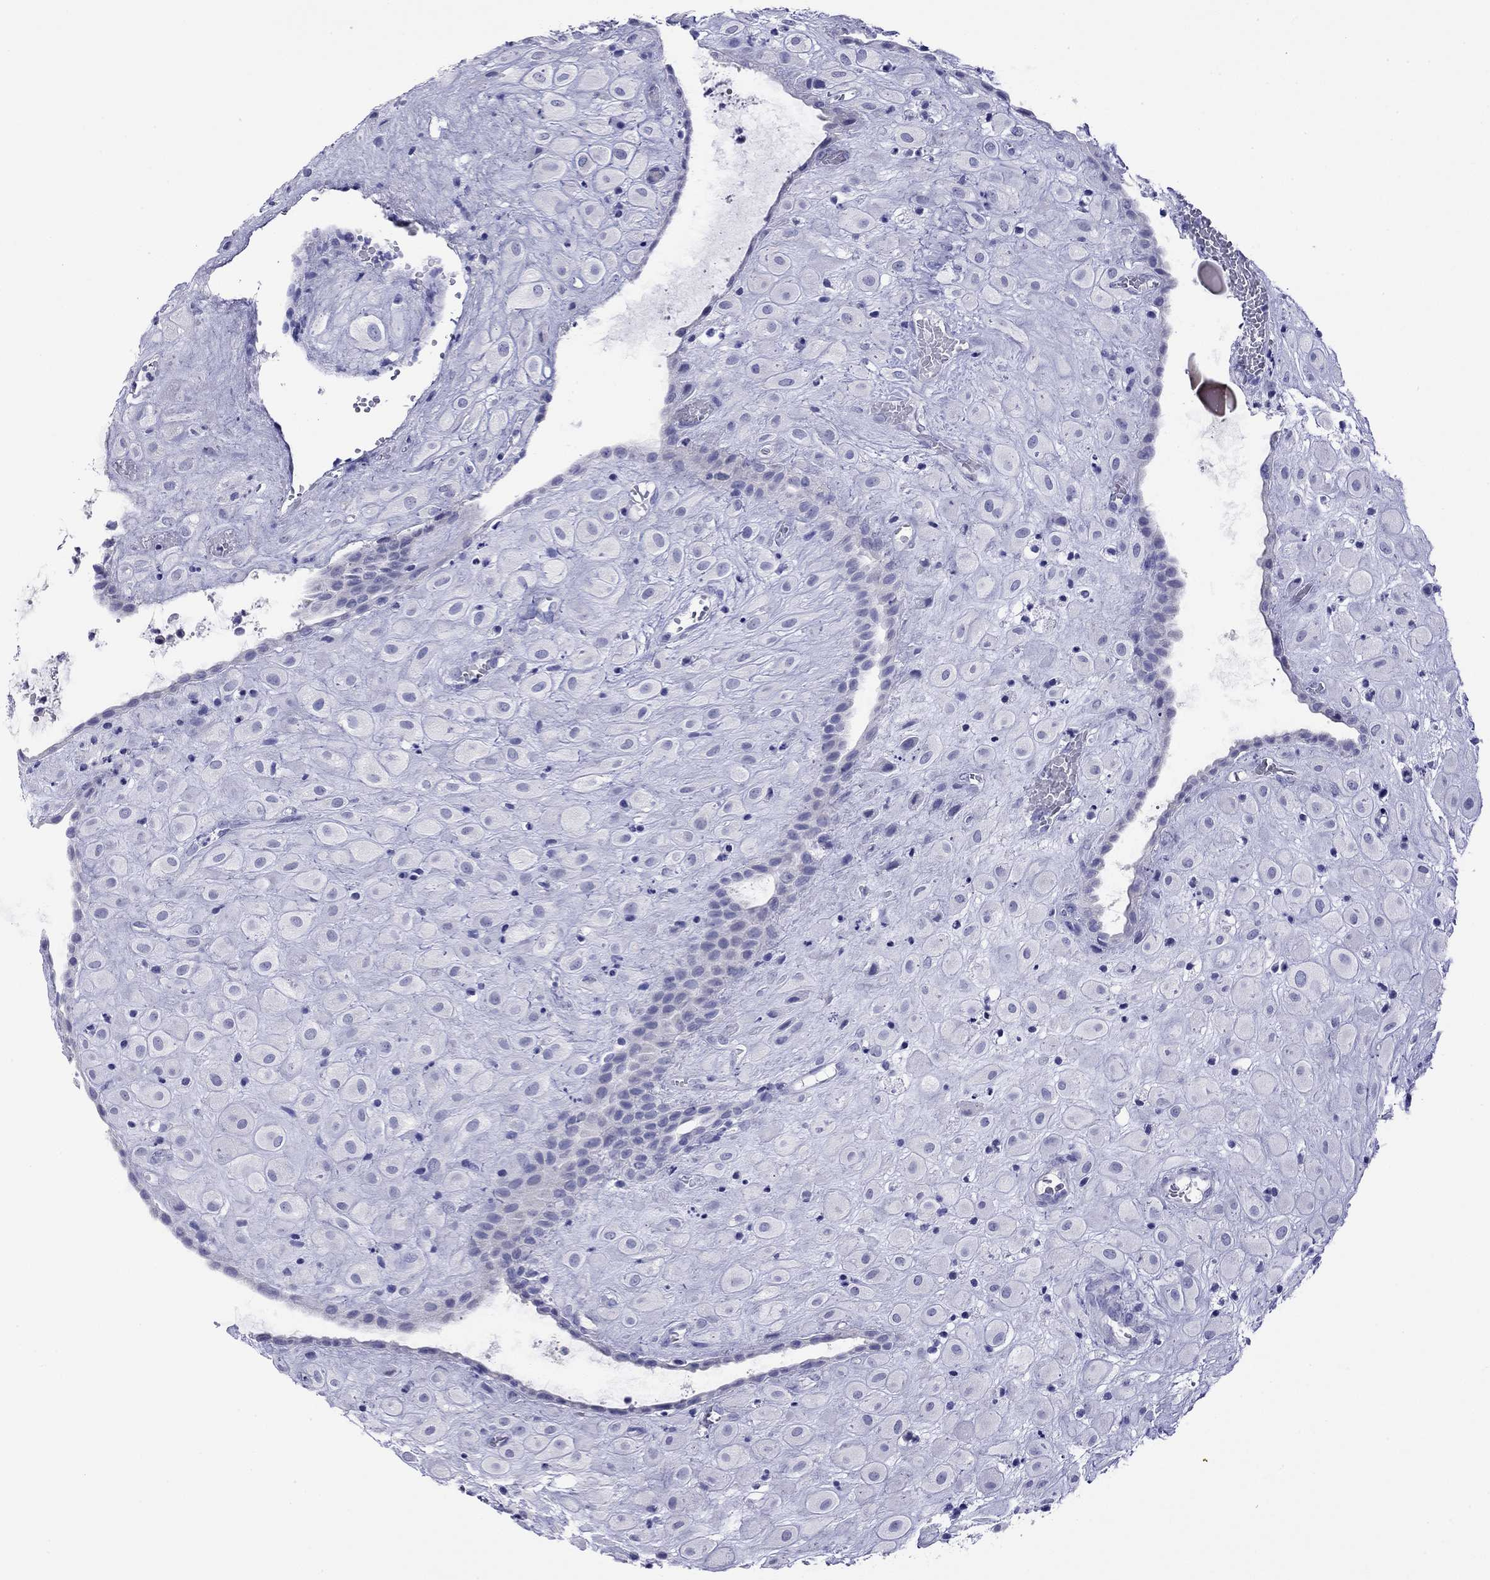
{"staining": {"intensity": "negative", "quantity": "none", "location": "none"}, "tissue": "placenta", "cell_type": "Decidual cells", "image_type": "normal", "snomed": [{"axis": "morphology", "description": "Normal tissue, NOS"}, {"axis": "topography", "description": "Placenta"}], "caption": "DAB immunohistochemical staining of normal human placenta shows no significant staining in decidual cells. (Brightfield microscopy of DAB (3,3'-diaminobenzidine) IHC at high magnification).", "gene": "FIGLA", "patient": {"sex": "female", "age": 24}}